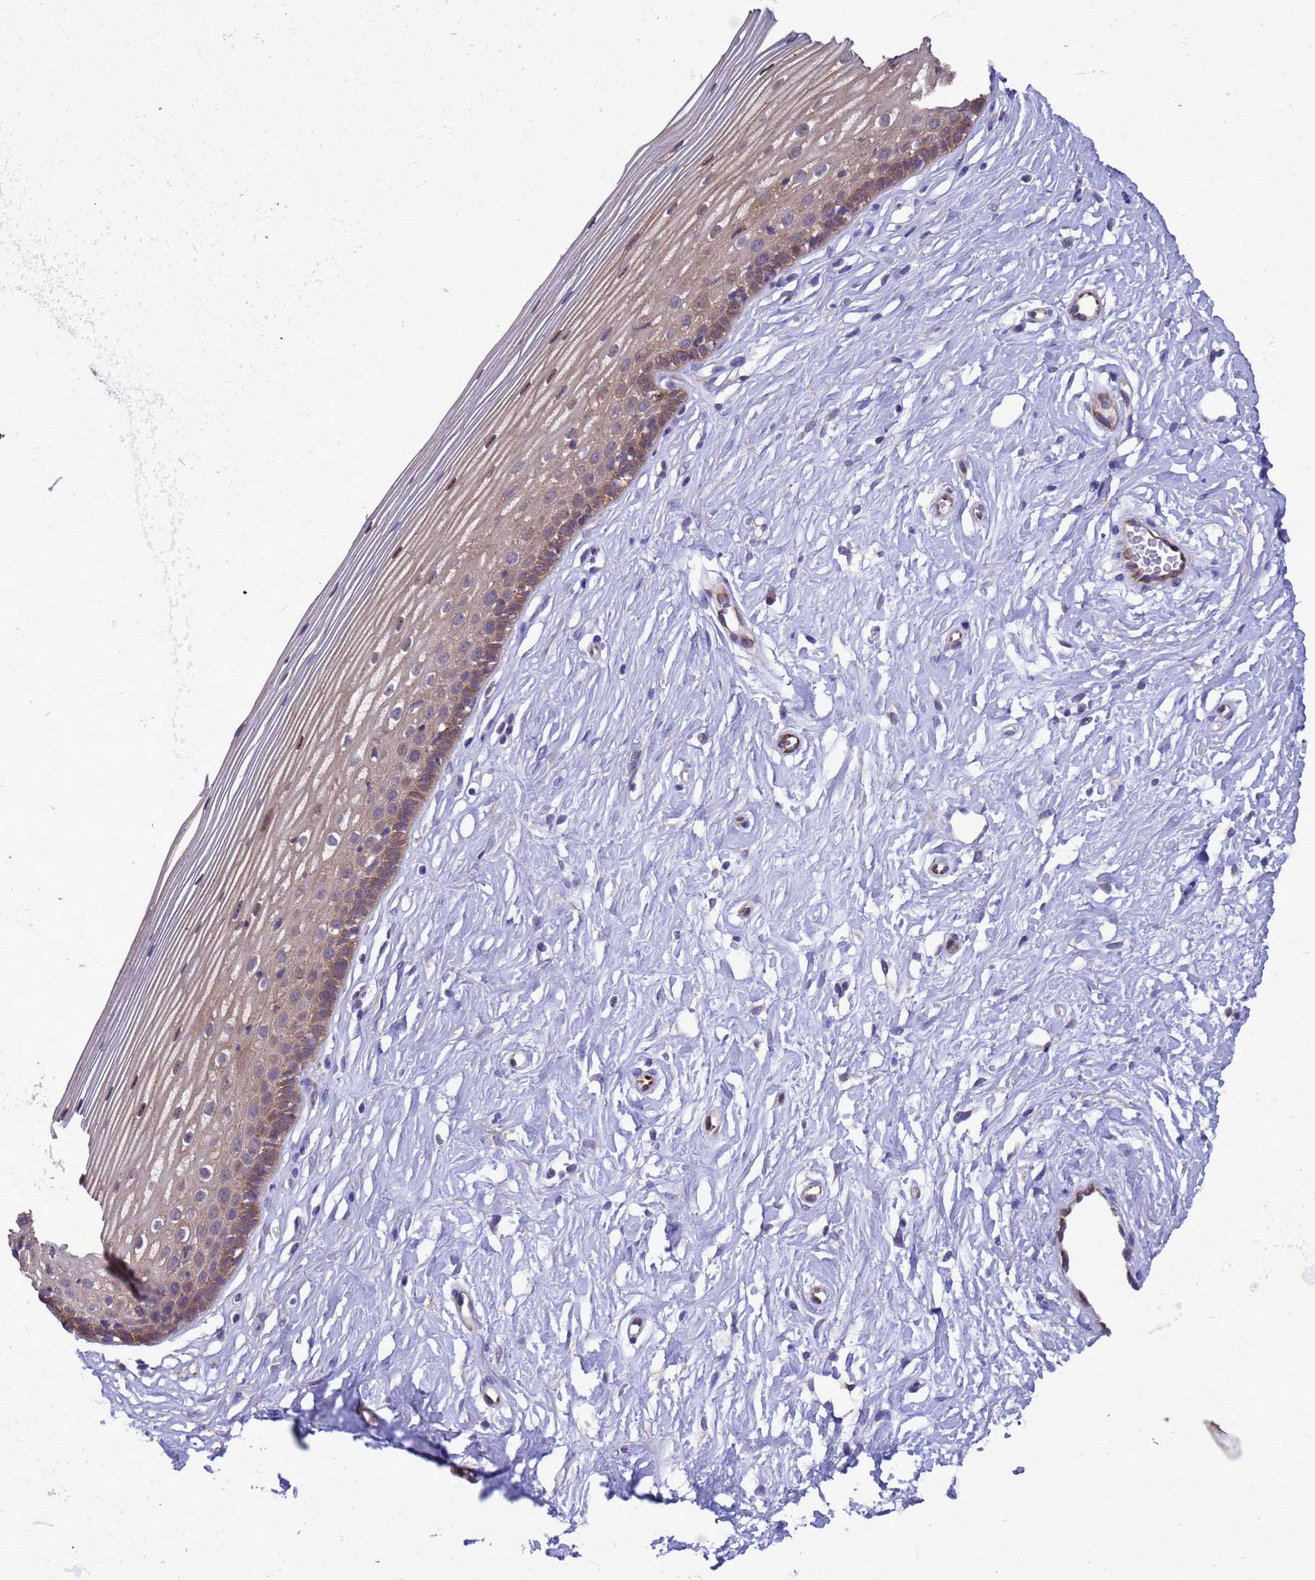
{"staining": {"intensity": "weak", "quantity": "25%-75%", "location": "cytoplasmic/membranous"}, "tissue": "cervix", "cell_type": "Glandular cells", "image_type": "normal", "snomed": [{"axis": "morphology", "description": "Normal tissue, NOS"}, {"axis": "topography", "description": "Cervix"}], "caption": "Protein expression analysis of unremarkable cervix shows weak cytoplasmic/membranous positivity in about 25%-75% of glandular cells.", "gene": "GJA10", "patient": {"sex": "female", "age": 40}}